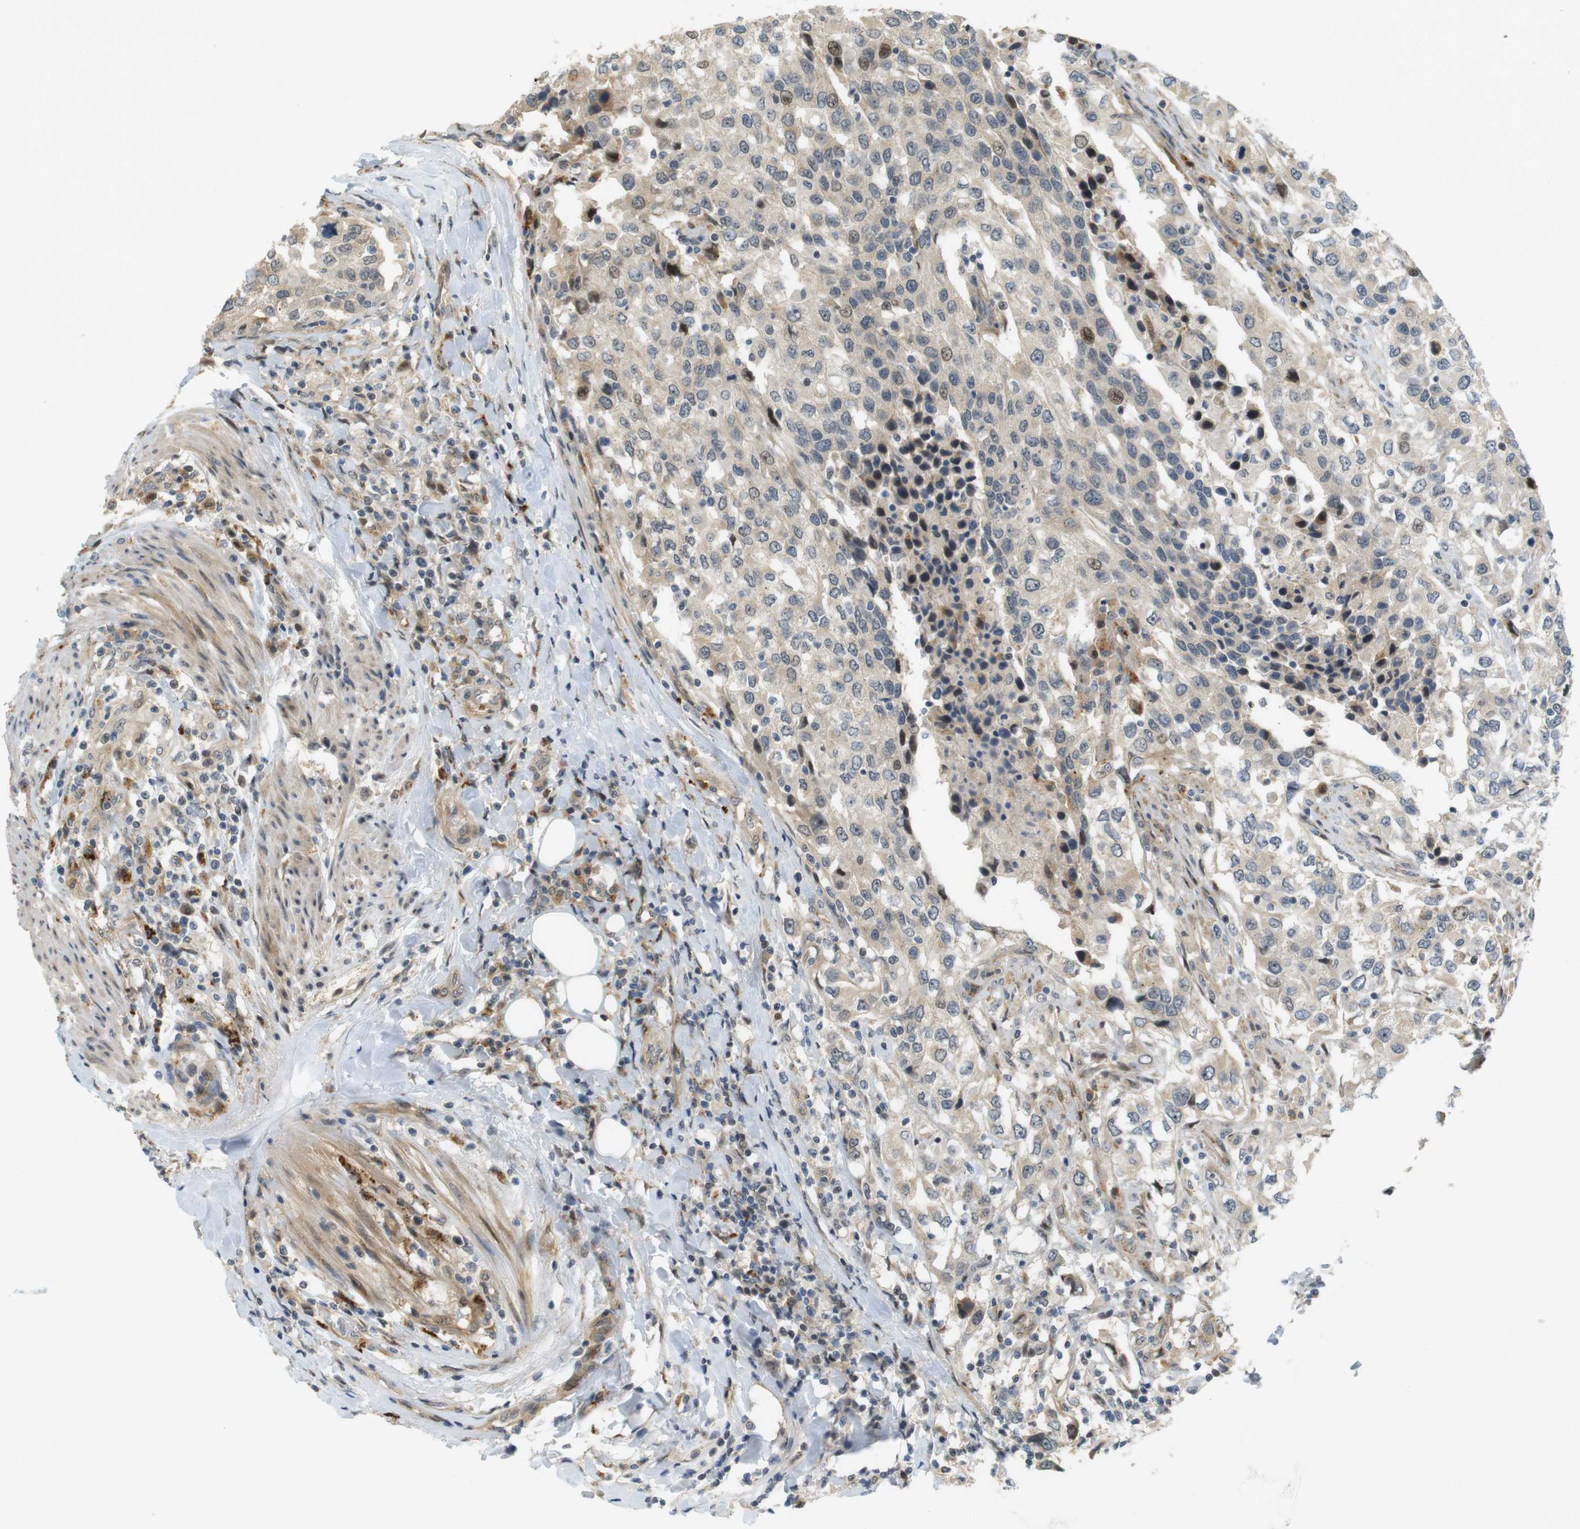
{"staining": {"intensity": "weak", "quantity": "<25%", "location": "cytoplasmic/membranous"}, "tissue": "urothelial cancer", "cell_type": "Tumor cells", "image_type": "cancer", "snomed": [{"axis": "morphology", "description": "Urothelial carcinoma, High grade"}, {"axis": "topography", "description": "Urinary bladder"}], "caption": "Immunohistochemical staining of human urothelial cancer demonstrates no significant expression in tumor cells.", "gene": "TSPAN9", "patient": {"sex": "female", "age": 56}}